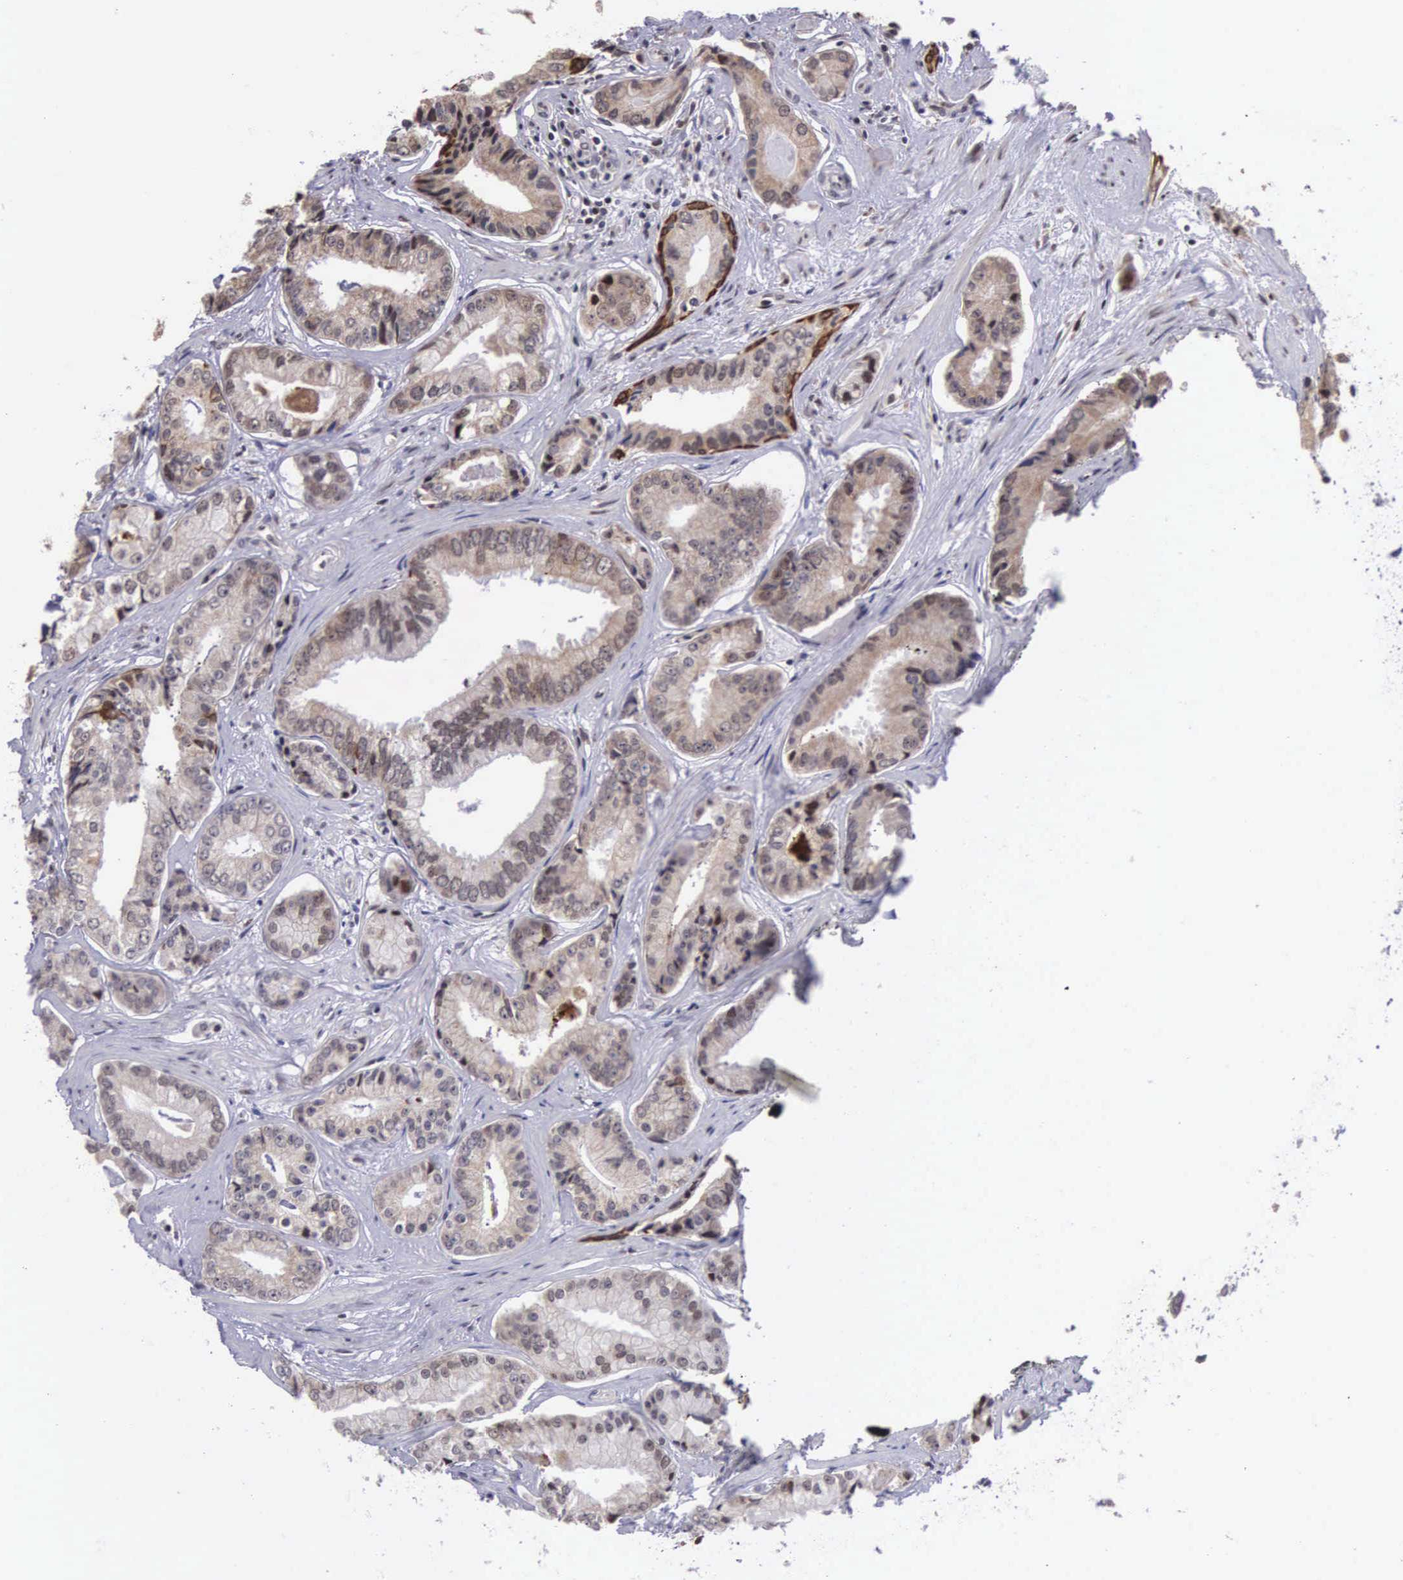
{"staining": {"intensity": "weak", "quantity": "25%-75%", "location": "cytoplasmic/membranous"}, "tissue": "prostate cancer", "cell_type": "Tumor cells", "image_type": "cancer", "snomed": [{"axis": "morphology", "description": "Adenocarcinoma, High grade"}, {"axis": "topography", "description": "Prostate"}], "caption": "There is low levels of weak cytoplasmic/membranous positivity in tumor cells of prostate adenocarcinoma (high-grade), as demonstrated by immunohistochemical staining (brown color).", "gene": "SLC25A21", "patient": {"sex": "male", "age": 56}}